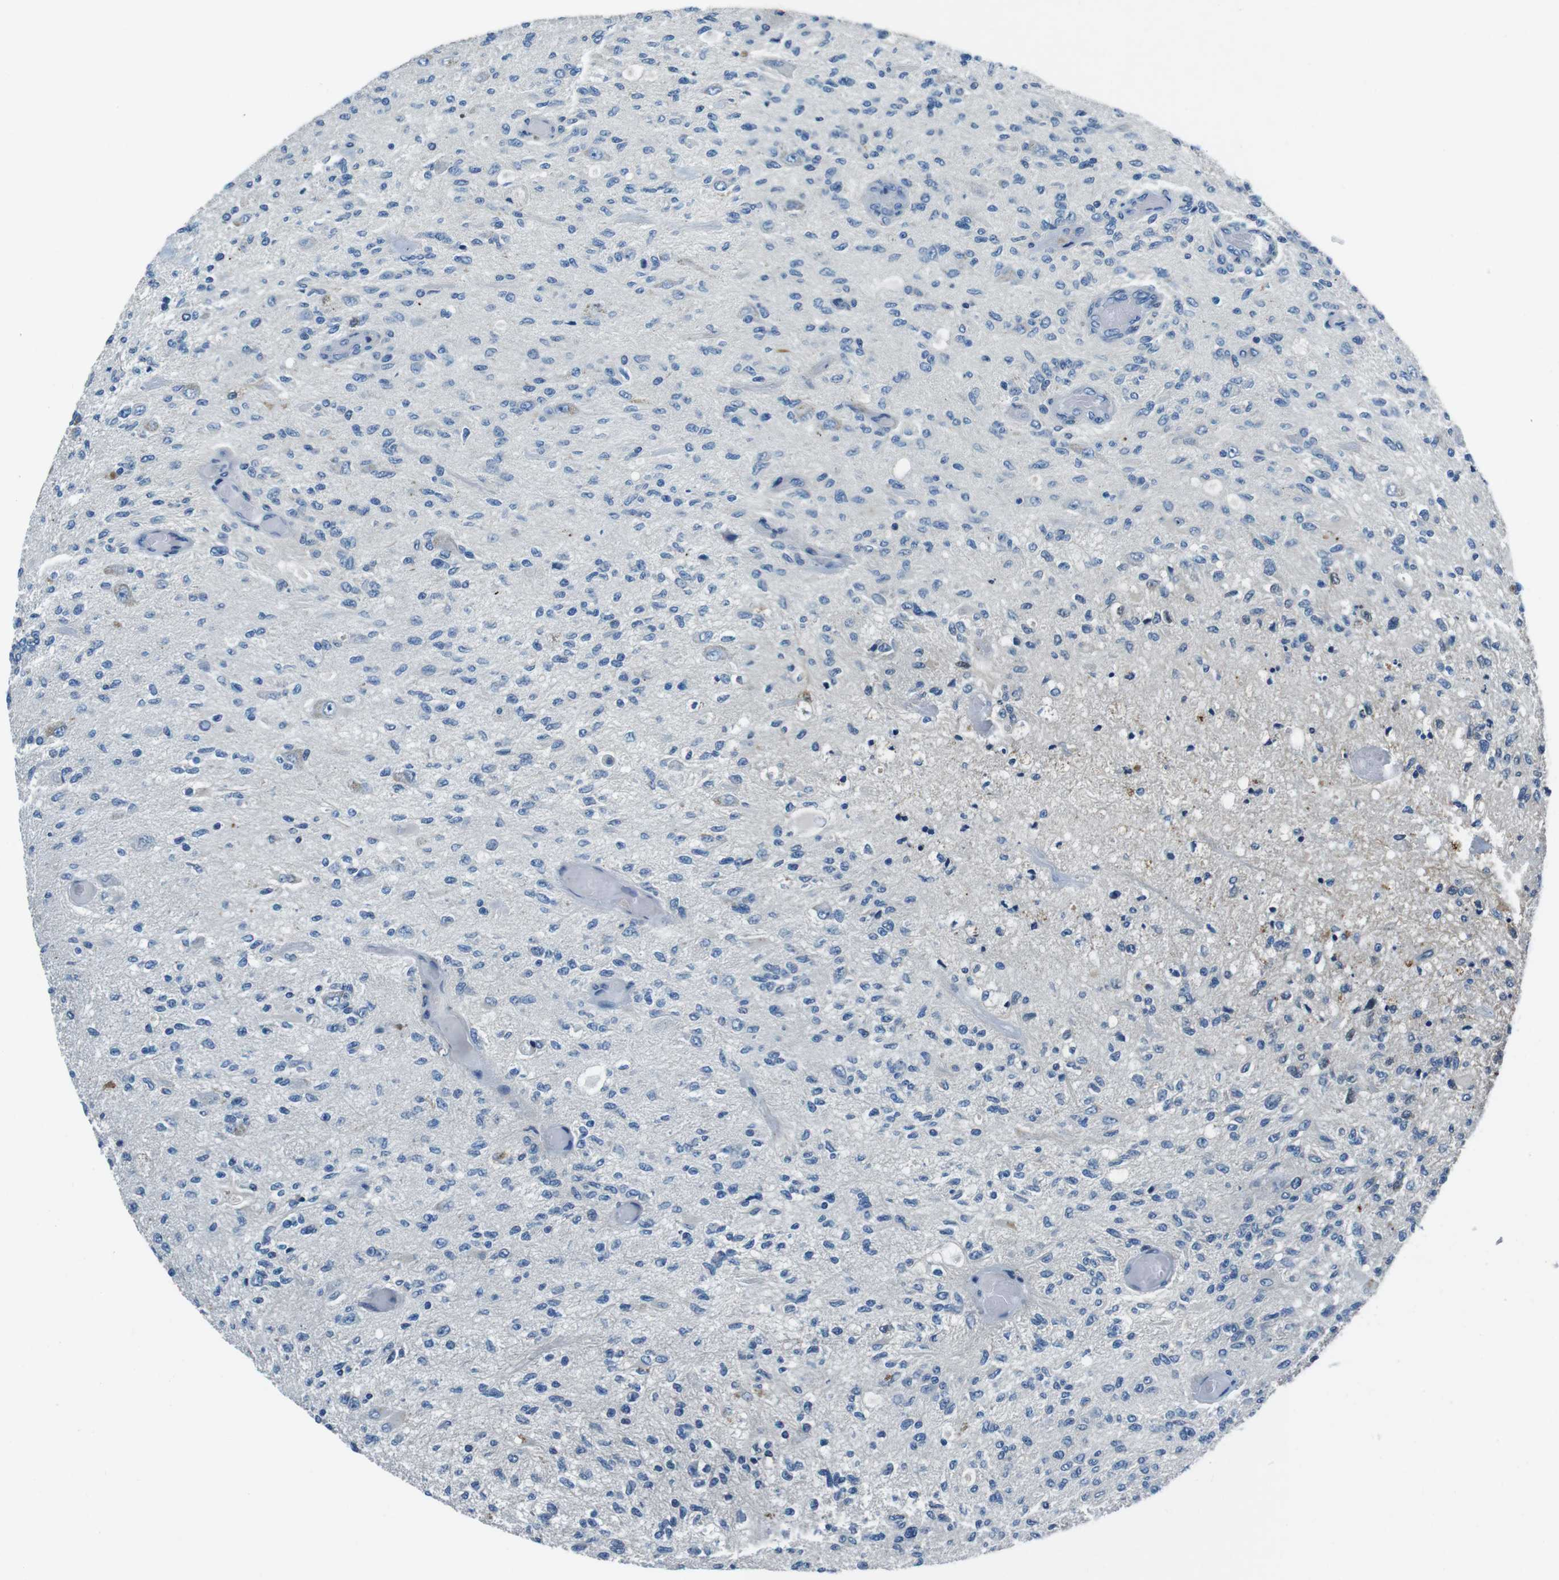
{"staining": {"intensity": "negative", "quantity": "none", "location": "none"}, "tissue": "glioma", "cell_type": "Tumor cells", "image_type": "cancer", "snomed": [{"axis": "morphology", "description": "Normal tissue, NOS"}, {"axis": "morphology", "description": "Glioma, malignant, High grade"}, {"axis": "topography", "description": "Cerebral cortex"}], "caption": "A photomicrograph of glioma stained for a protein reveals no brown staining in tumor cells.", "gene": "TULP3", "patient": {"sex": "male", "age": 77}}